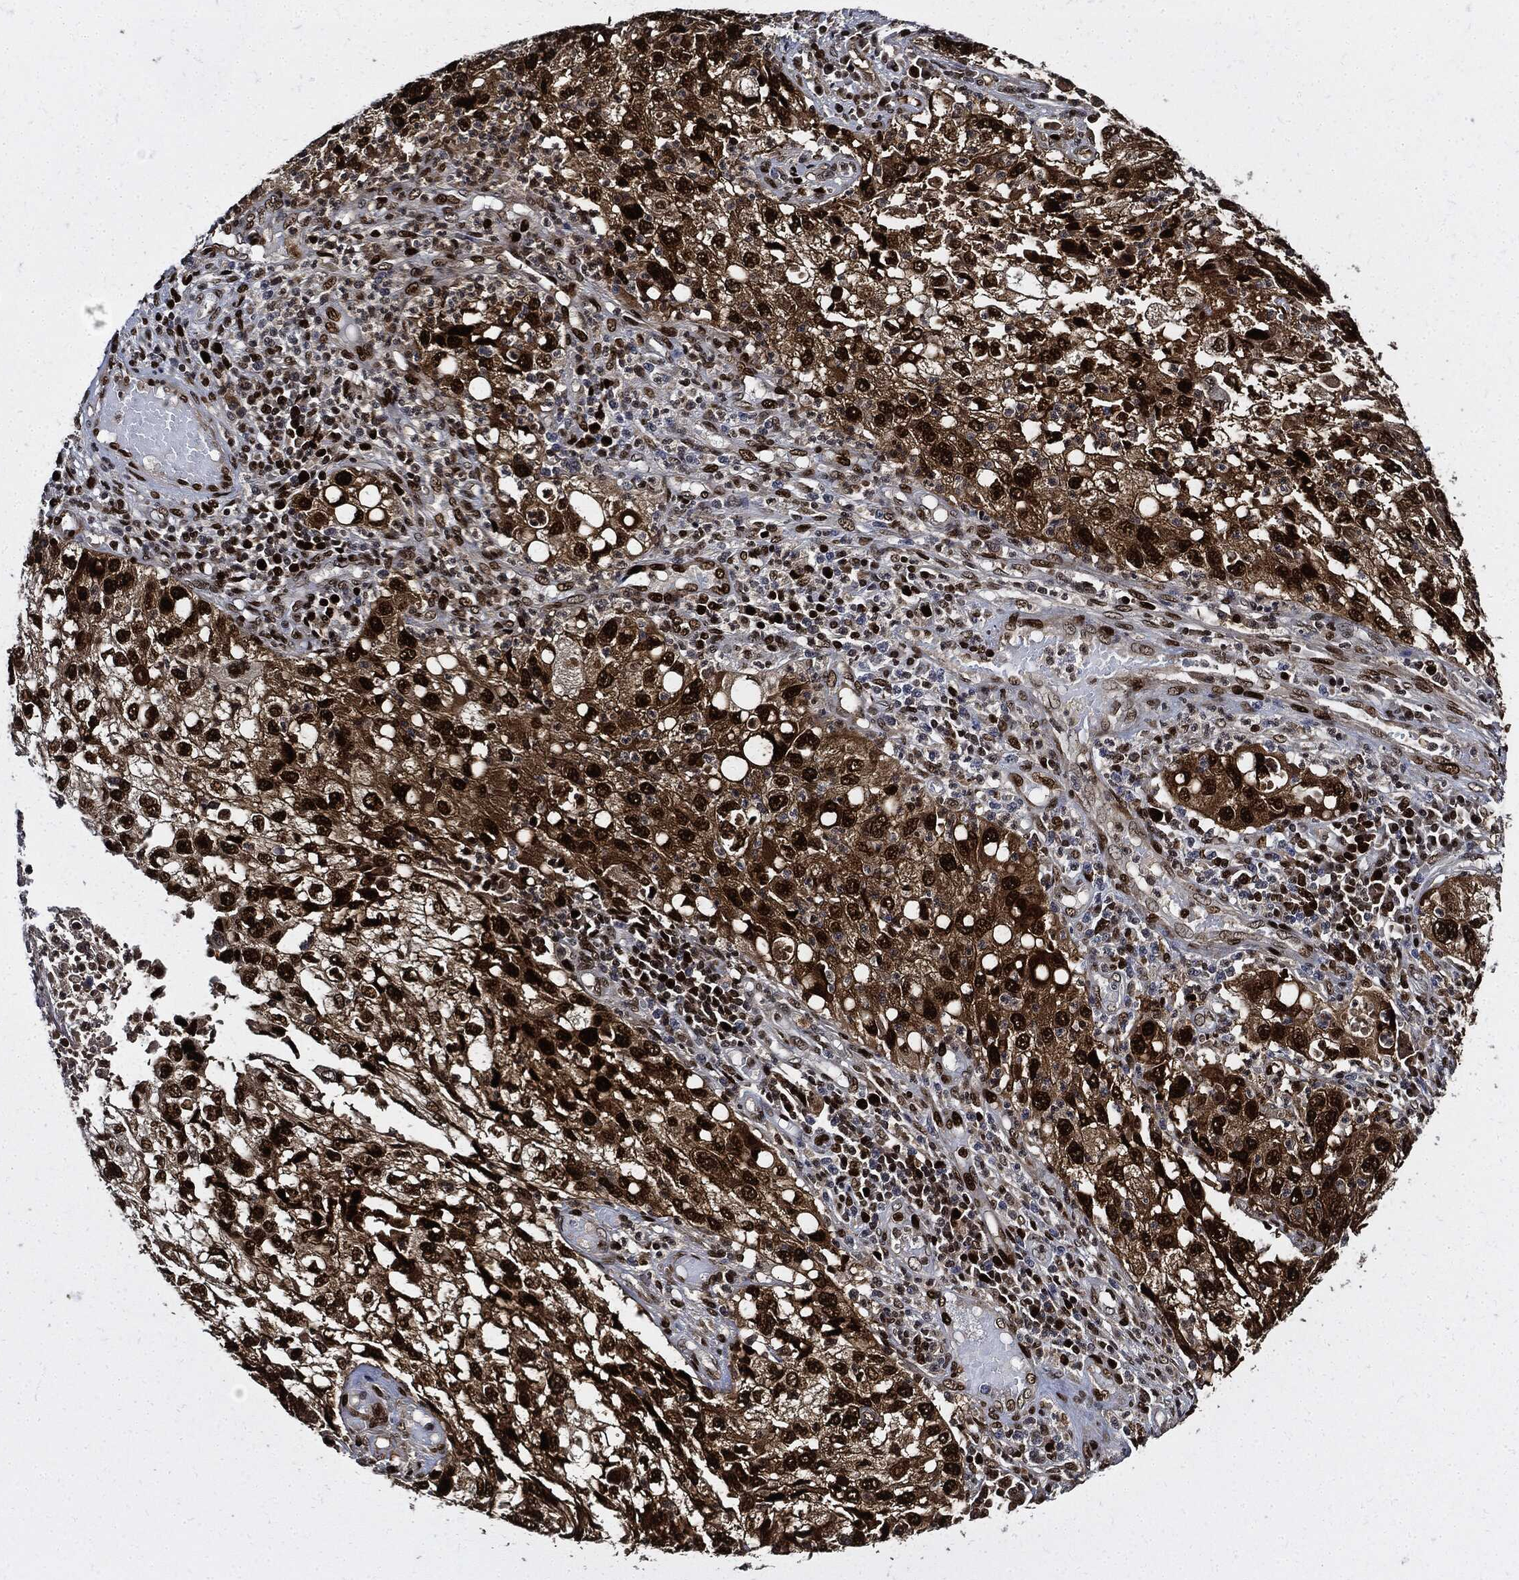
{"staining": {"intensity": "strong", "quantity": ">75%", "location": "cytoplasmic/membranous,nuclear"}, "tissue": "cervical cancer", "cell_type": "Tumor cells", "image_type": "cancer", "snomed": [{"axis": "morphology", "description": "Squamous cell carcinoma, NOS"}, {"axis": "topography", "description": "Cervix"}], "caption": "The micrograph exhibits staining of cervical cancer, revealing strong cytoplasmic/membranous and nuclear protein positivity (brown color) within tumor cells.", "gene": "PCNA", "patient": {"sex": "female", "age": 36}}